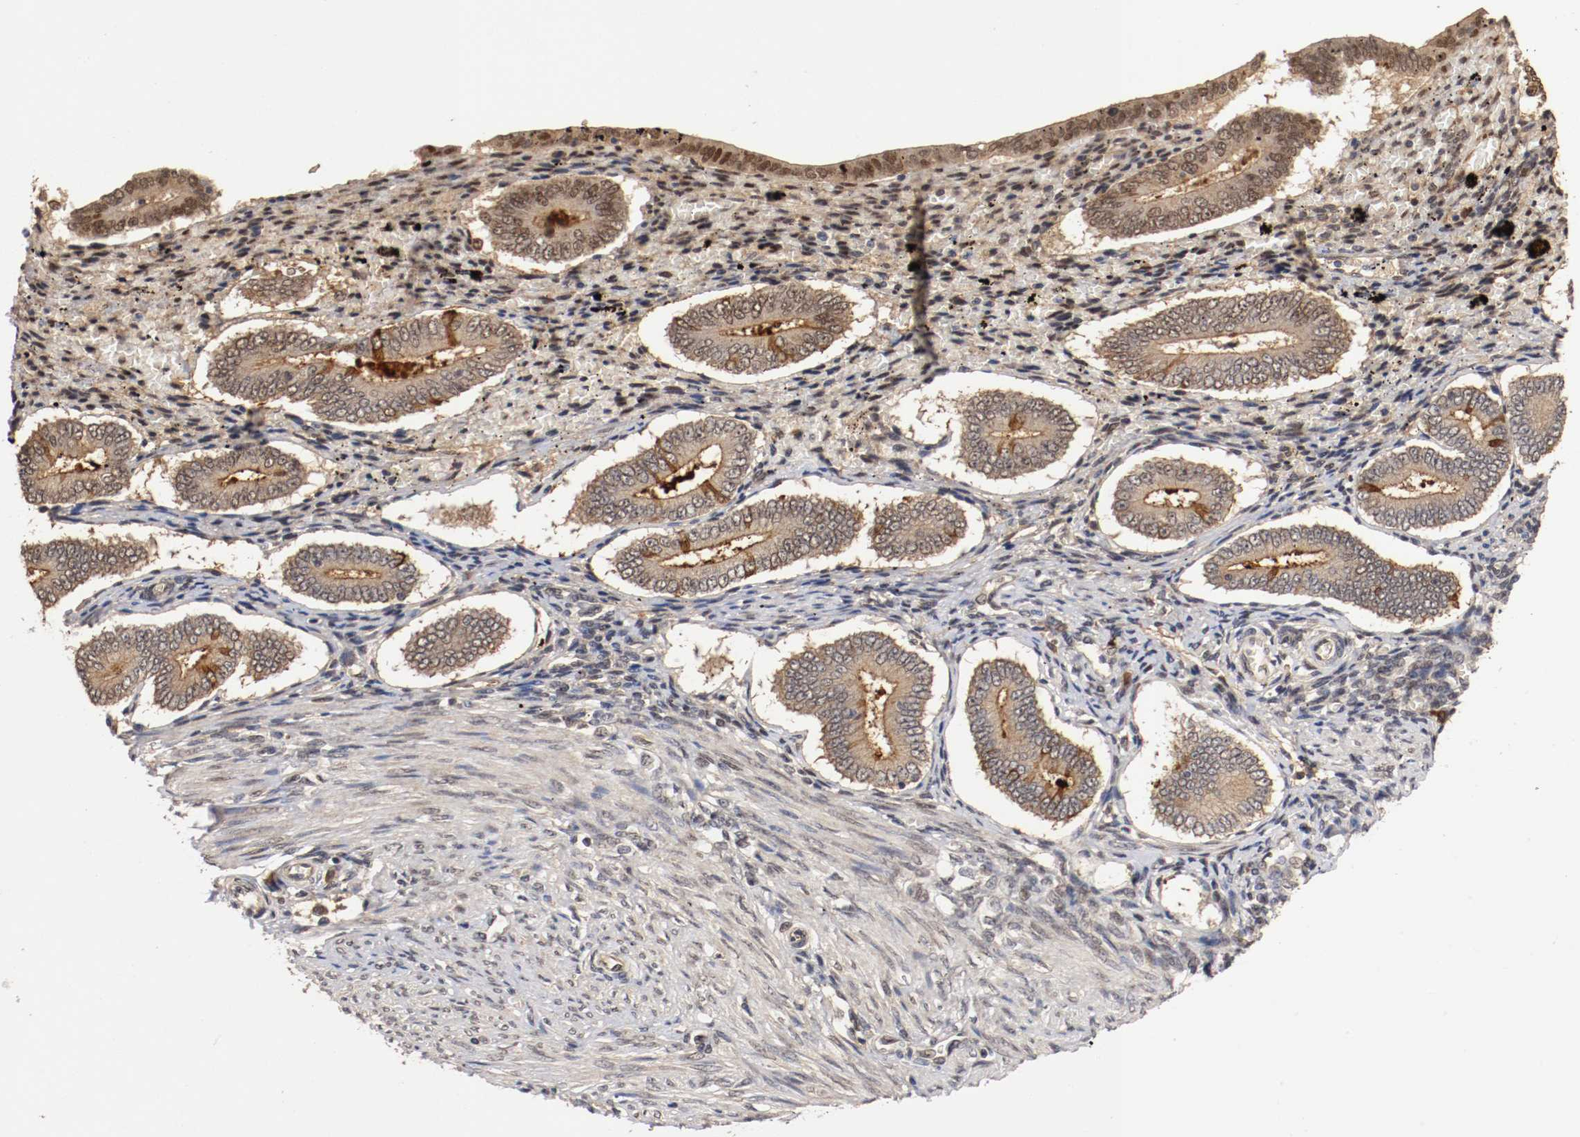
{"staining": {"intensity": "weak", "quantity": "25%-75%", "location": "cytoplasmic/membranous,nuclear"}, "tissue": "endometrium", "cell_type": "Cells in endometrial stroma", "image_type": "normal", "snomed": [{"axis": "morphology", "description": "Normal tissue, NOS"}, {"axis": "topography", "description": "Endometrium"}], "caption": "About 25%-75% of cells in endometrial stroma in benign human endometrium display weak cytoplasmic/membranous,nuclear protein expression as visualized by brown immunohistochemical staining.", "gene": "DNMT3B", "patient": {"sex": "female", "age": 42}}